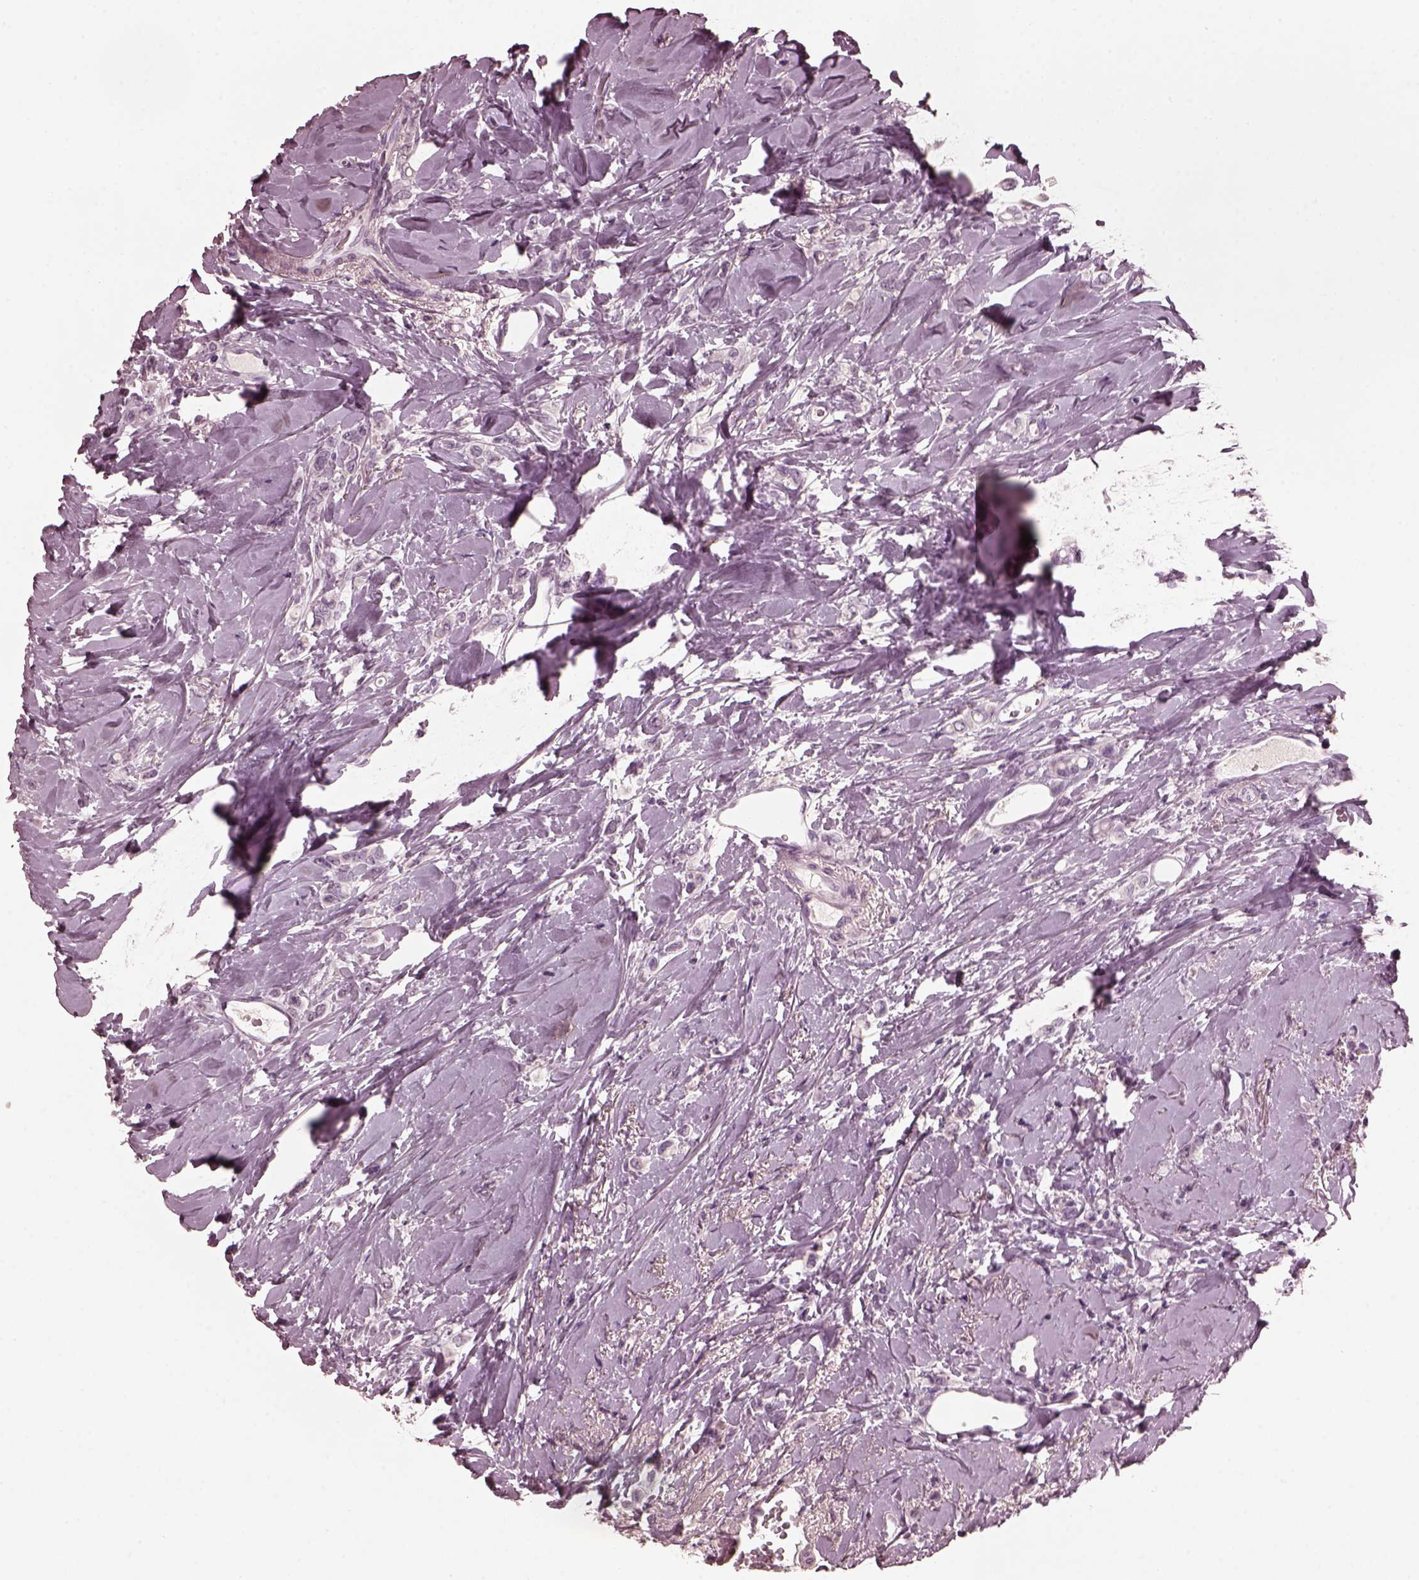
{"staining": {"intensity": "negative", "quantity": "none", "location": "none"}, "tissue": "breast cancer", "cell_type": "Tumor cells", "image_type": "cancer", "snomed": [{"axis": "morphology", "description": "Lobular carcinoma"}, {"axis": "topography", "description": "Breast"}], "caption": "High magnification brightfield microscopy of breast lobular carcinoma stained with DAB (3,3'-diaminobenzidine) (brown) and counterstained with hematoxylin (blue): tumor cells show no significant positivity.", "gene": "CGA", "patient": {"sex": "female", "age": 66}}